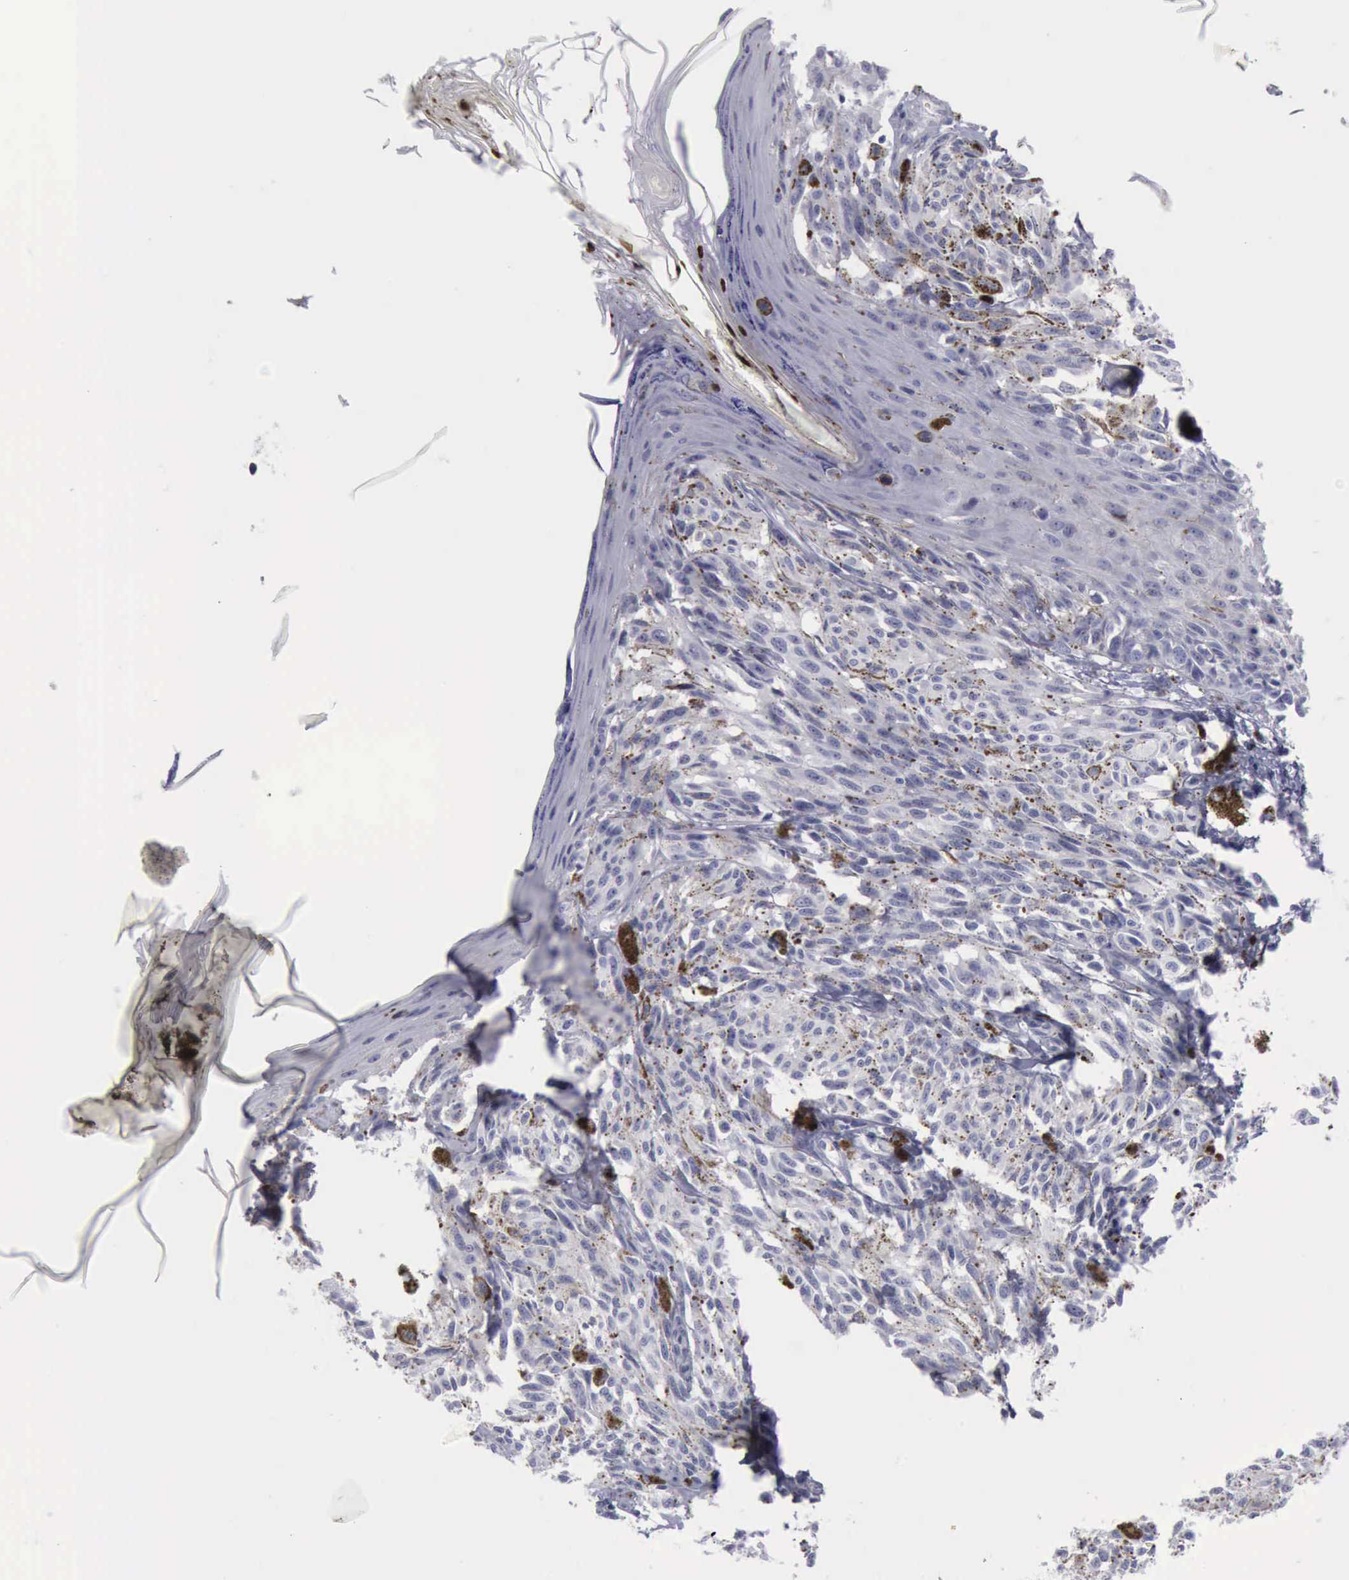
{"staining": {"intensity": "negative", "quantity": "none", "location": "none"}, "tissue": "melanoma", "cell_type": "Tumor cells", "image_type": "cancer", "snomed": [{"axis": "morphology", "description": "Malignant melanoma, NOS"}, {"axis": "topography", "description": "Skin"}], "caption": "Melanoma was stained to show a protein in brown. There is no significant positivity in tumor cells. (IHC, brightfield microscopy, high magnification).", "gene": "KRT13", "patient": {"sex": "male", "age": 67}}